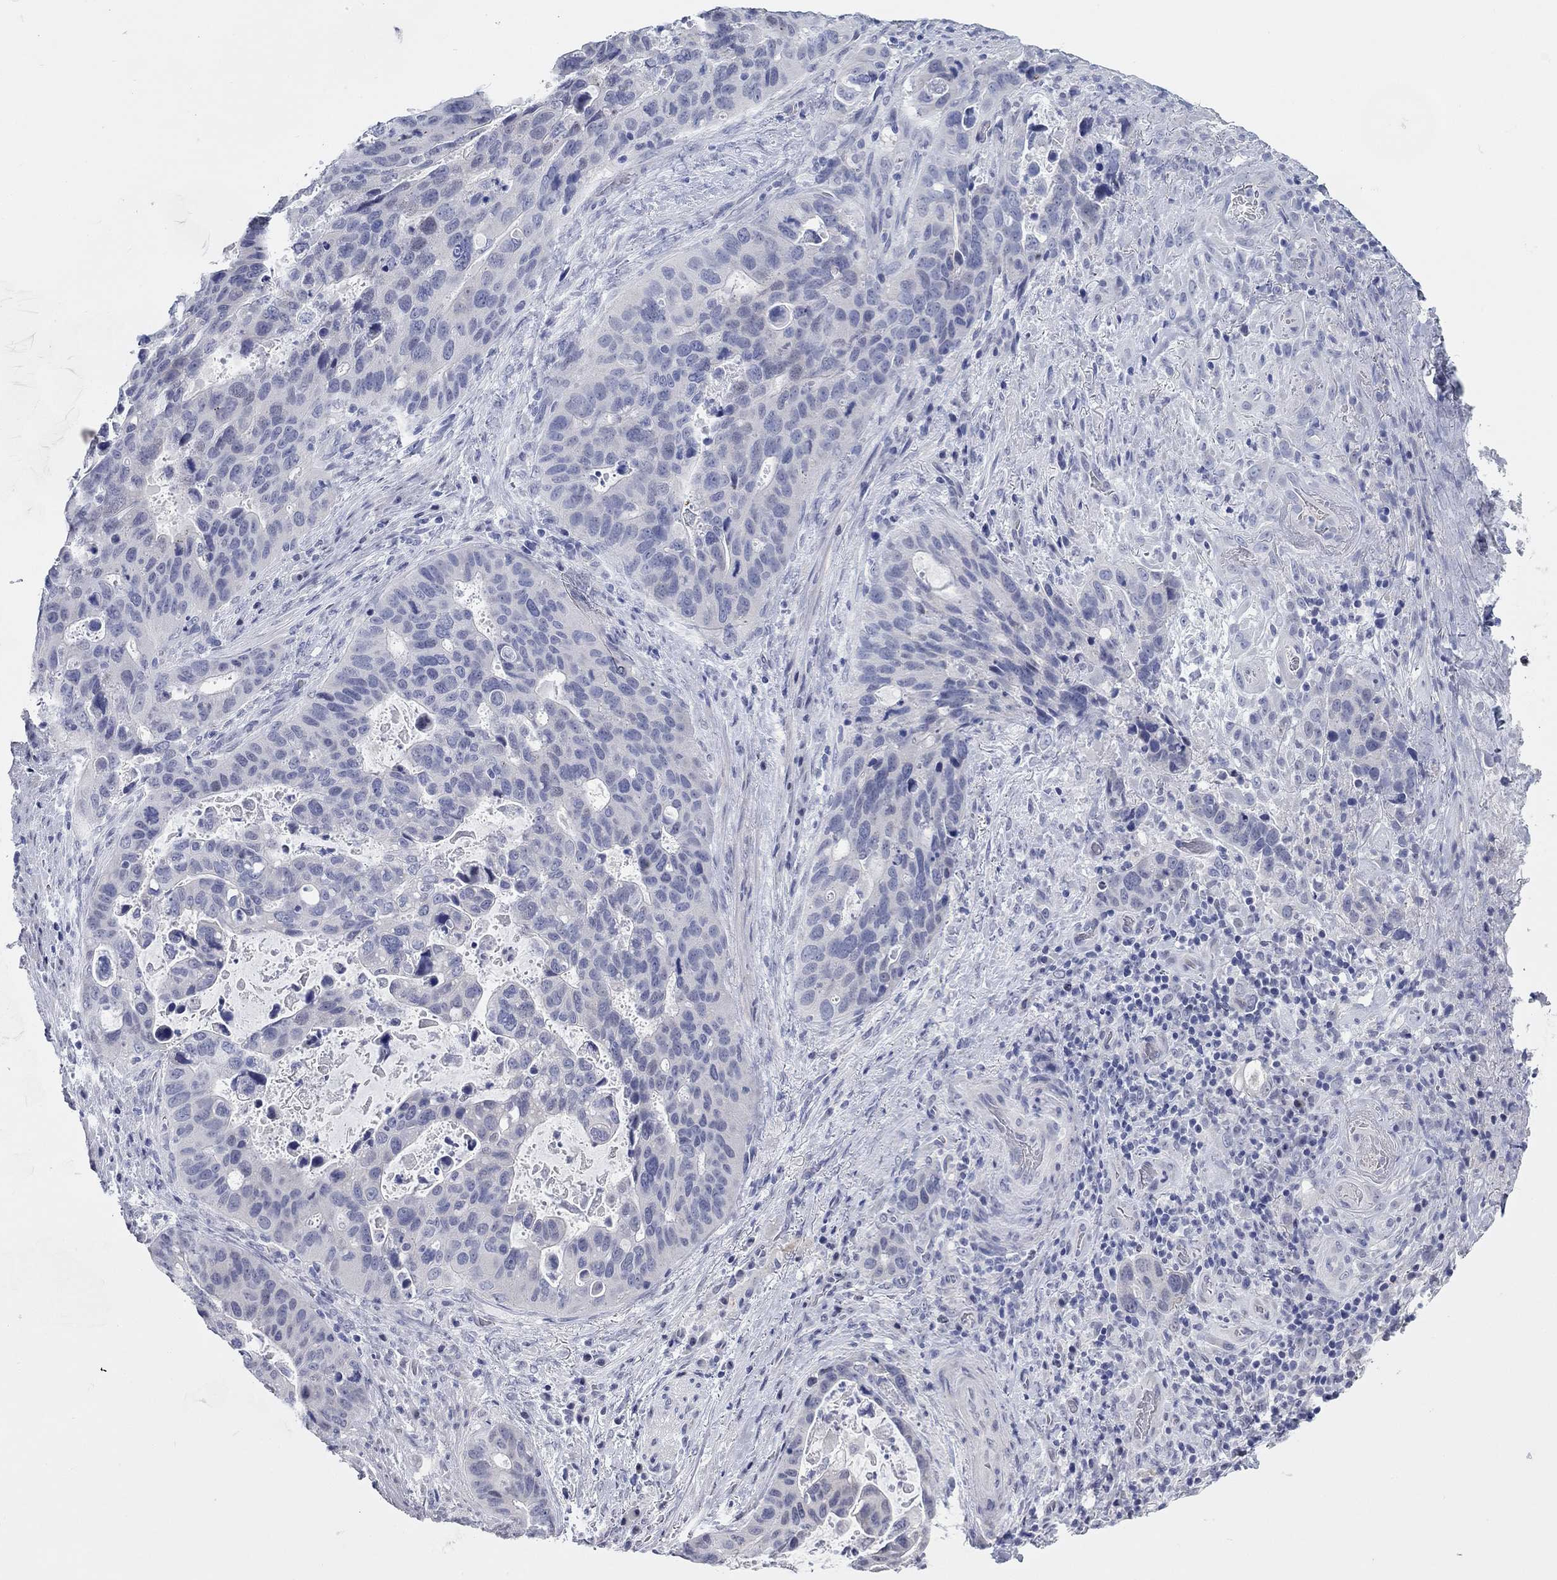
{"staining": {"intensity": "negative", "quantity": "none", "location": "none"}, "tissue": "stomach cancer", "cell_type": "Tumor cells", "image_type": "cancer", "snomed": [{"axis": "morphology", "description": "Adenocarcinoma, NOS"}, {"axis": "topography", "description": "Stomach"}], "caption": "Immunohistochemical staining of adenocarcinoma (stomach) reveals no significant positivity in tumor cells.", "gene": "WASF3", "patient": {"sex": "male", "age": 54}}